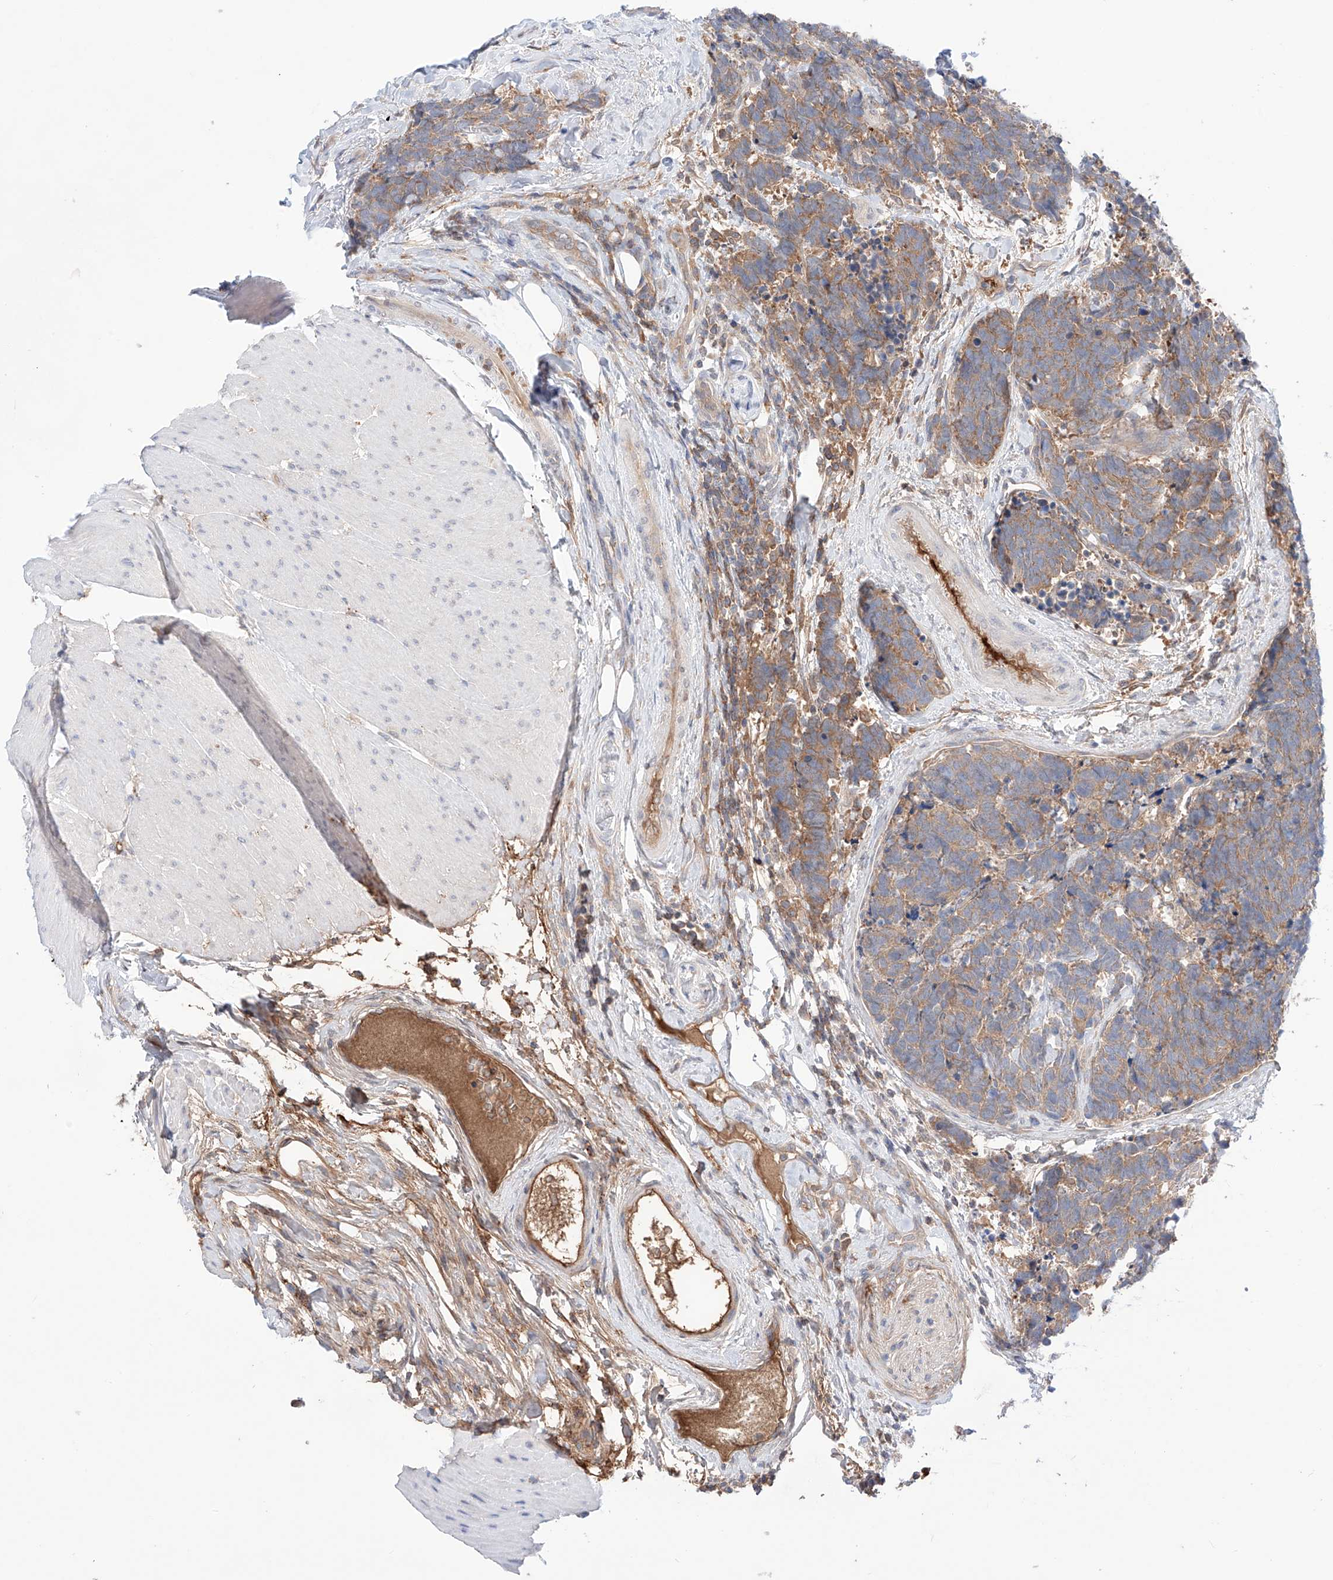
{"staining": {"intensity": "moderate", "quantity": ">75%", "location": "cytoplasmic/membranous"}, "tissue": "carcinoid", "cell_type": "Tumor cells", "image_type": "cancer", "snomed": [{"axis": "morphology", "description": "Carcinoma, NOS"}, {"axis": "morphology", "description": "Carcinoid, malignant, NOS"}, {"axis": "topography", "description": "Urinary bladder"}], "caption": "A photomicrograph of human carcinoid stained for a protein displays moderate cytoplasmic/membranous brown staining in tumor cells.", "gene": "PGGT1B", "patient": {"sex": "male", "age": 57}}